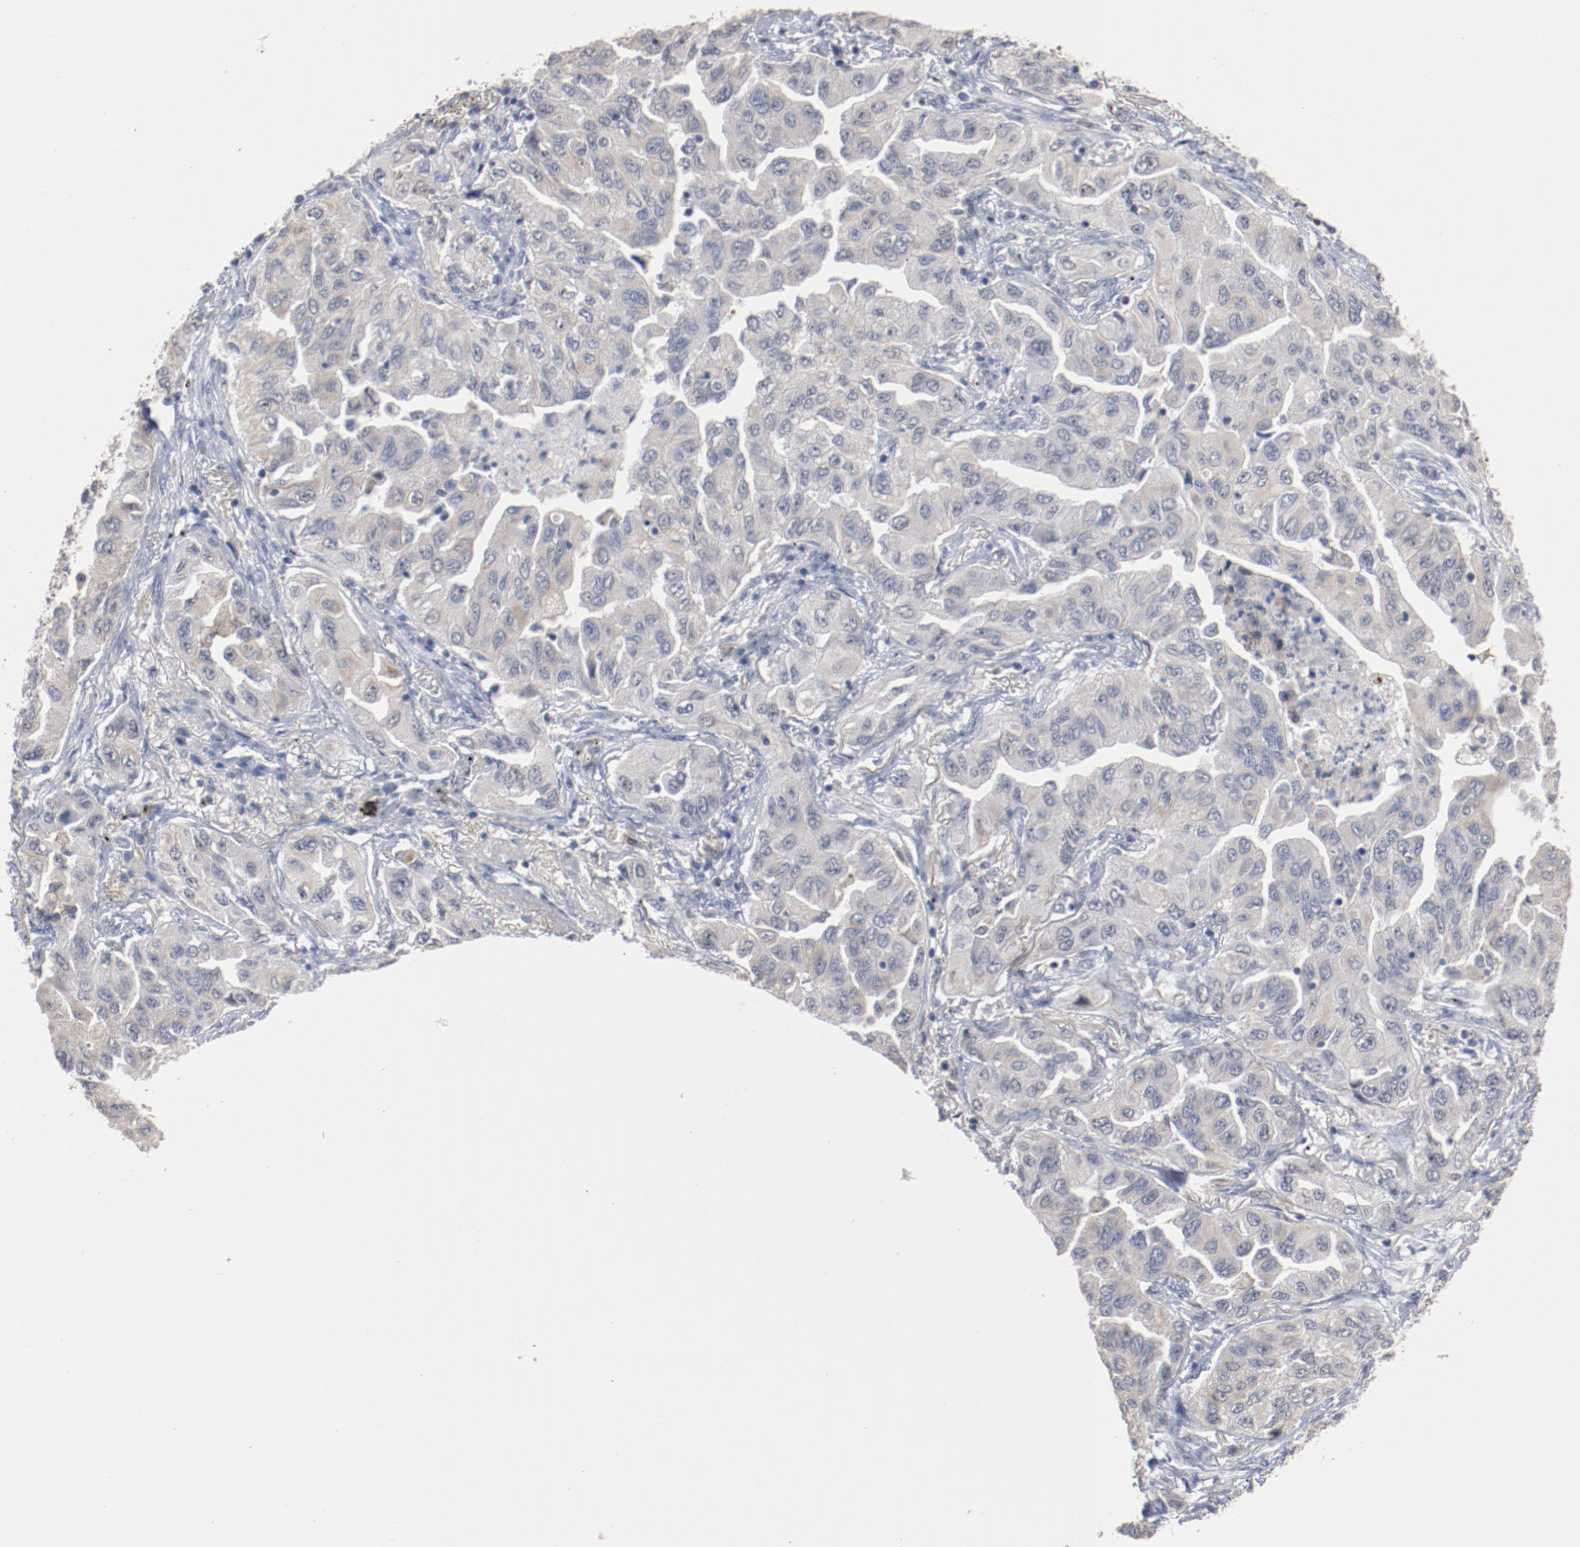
{"staining": {"intensity": "negative", "quantity": "none", "location": "none"}, "tissue": "lung cancer", "cell_type": "Tumor cells", "image_type": "cancer", "snomed": [{"axis": "morphology", "description": "Adenocarcinoma, NOS"}, {"axis": "topography", "description": "Lung"}], "caption": "Tumor cells are negative for brown protein staining in lung adenocarcinoma.", "gene": "ERICH1", "patient": {"sex": "female", "age": 65}}